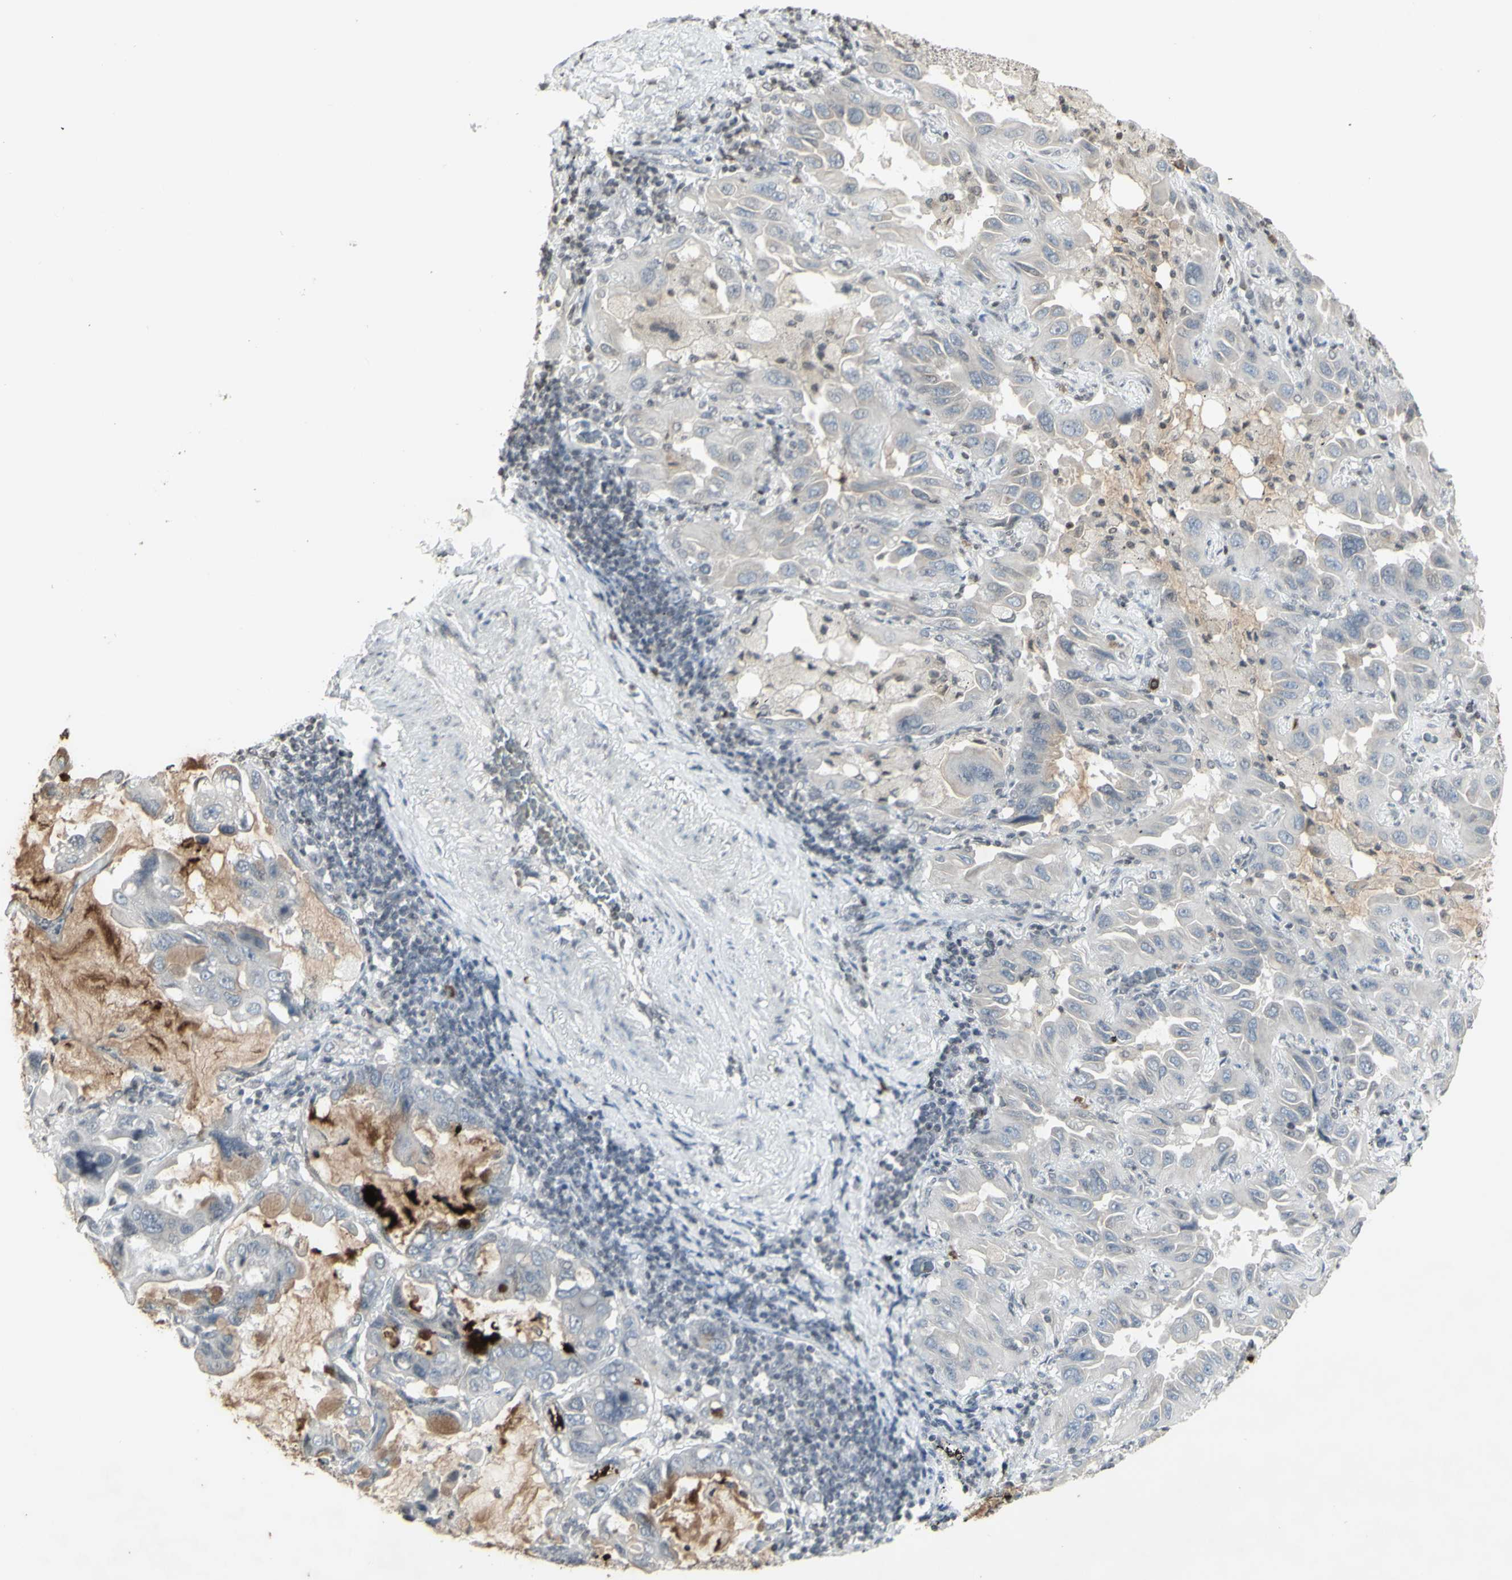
{"staining": {"intensity": "weak", "quantity": "<25%", "location": "cytoplasmic/membranous"}, "tissue": "lung cancer", "cell_type": "Tumor cells", "image_type": "cancer", "snomed": [{"axis": "morphology", "description": "Adenocarcinoma, NOS"}, {"axis": "topography", "description": "Lung"}], "caption": "This is an immunohistochemistry (IHC) photomicrograph of adenocarcinoma (lung). There is no positivity in tumor cells.", "gene": "MUC5AC", "patient": {"sex": "male", "age": 64}}